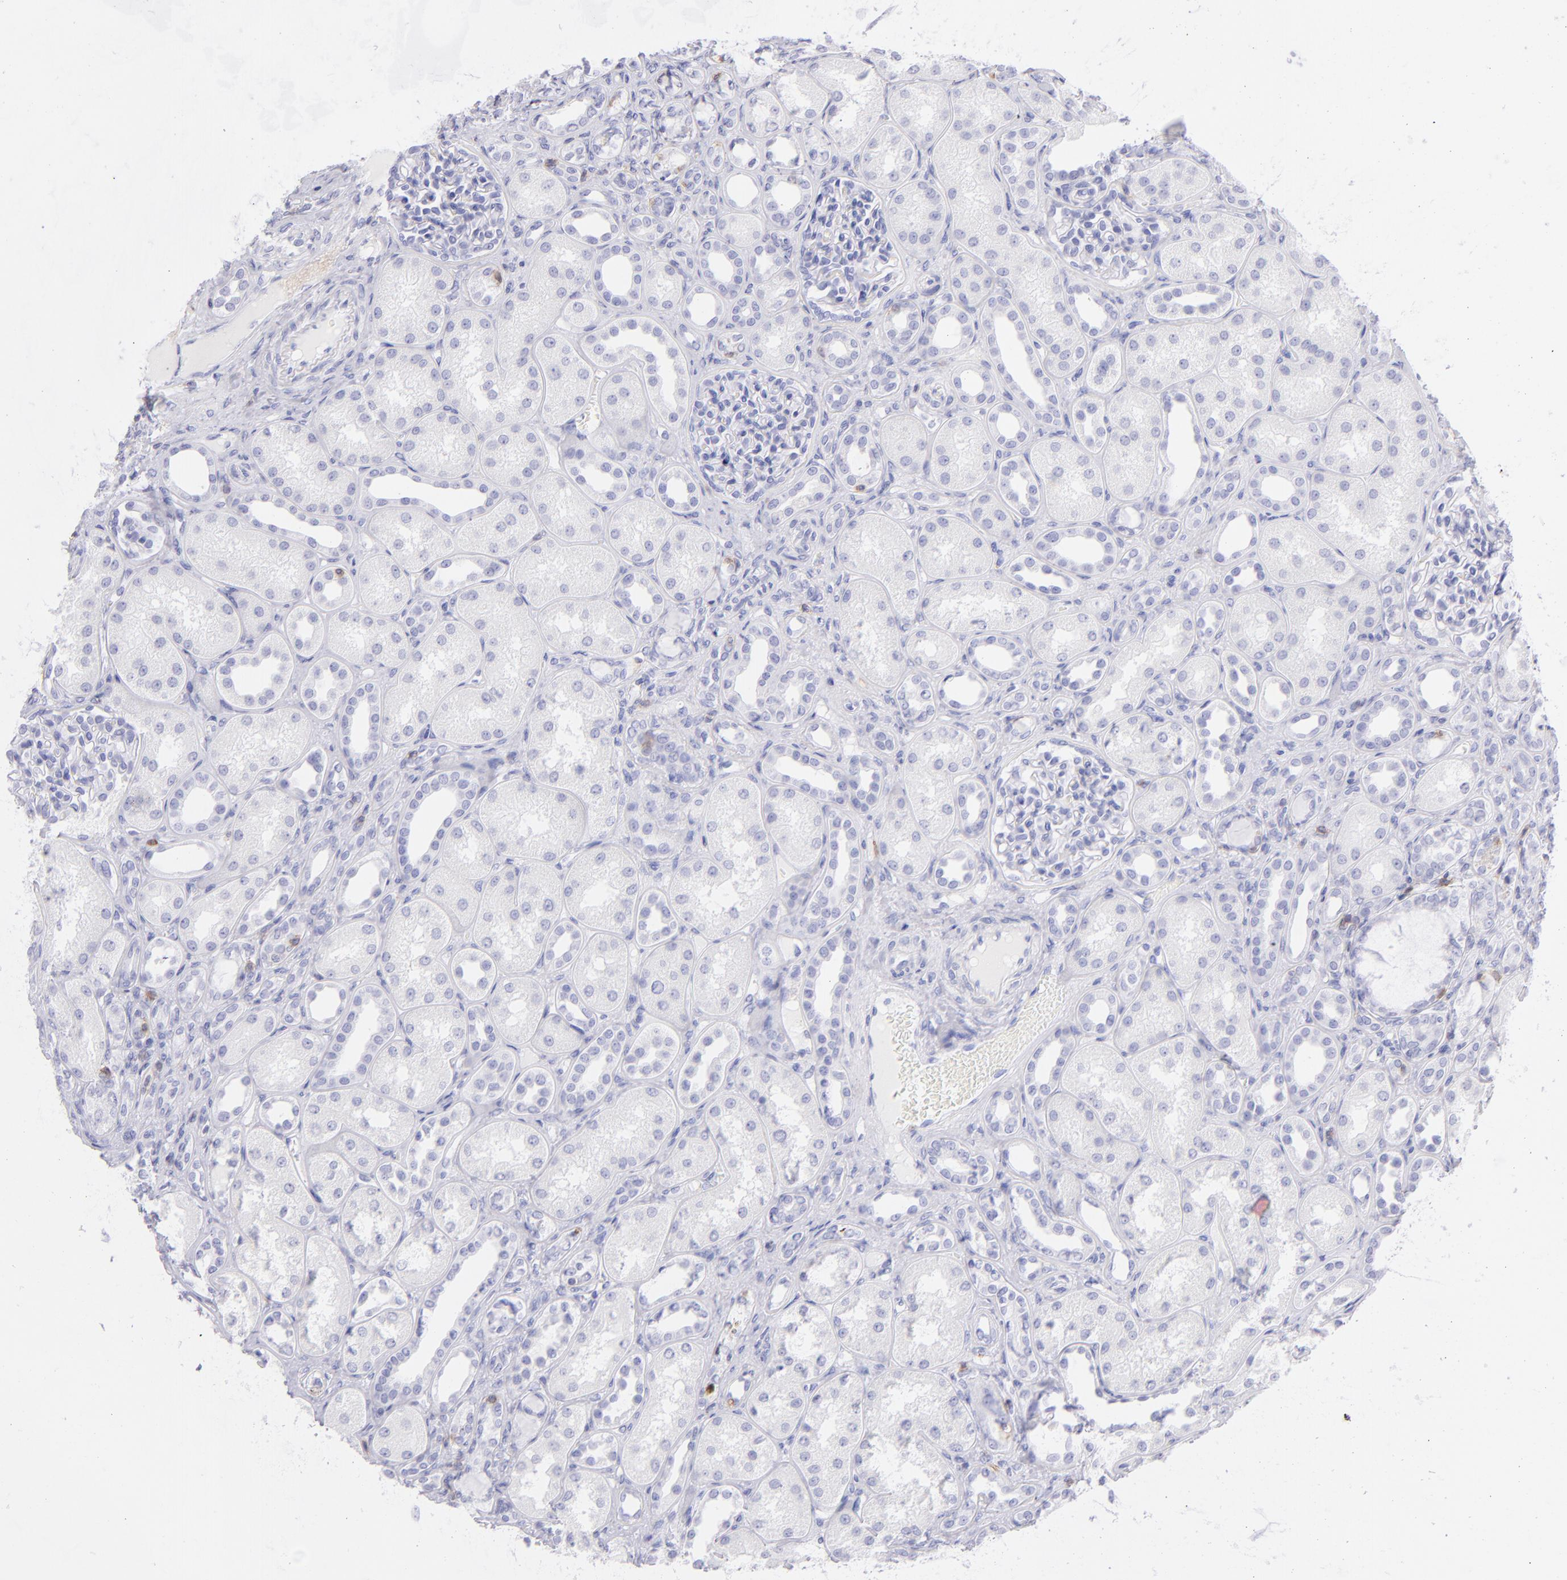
{"staining": {"intensity": "negative", "quantity": "none", "location": "none"}, "tissue": "kidney", "cell_type": "Cells in glomeruli", "image_type": "normal", "snomed": [{"axis": "morphology", "description": "Normal tissue, NOS"}, {"axis": "topography", "description": "Kidney"}], "caption": "Immunohistochemistry of normal human kidney demonstrates no expression in cells in glomeruli. Nuclei are stained in blue.", "gene": "CD69", "patient": {"sex": "male", "age": 7}}